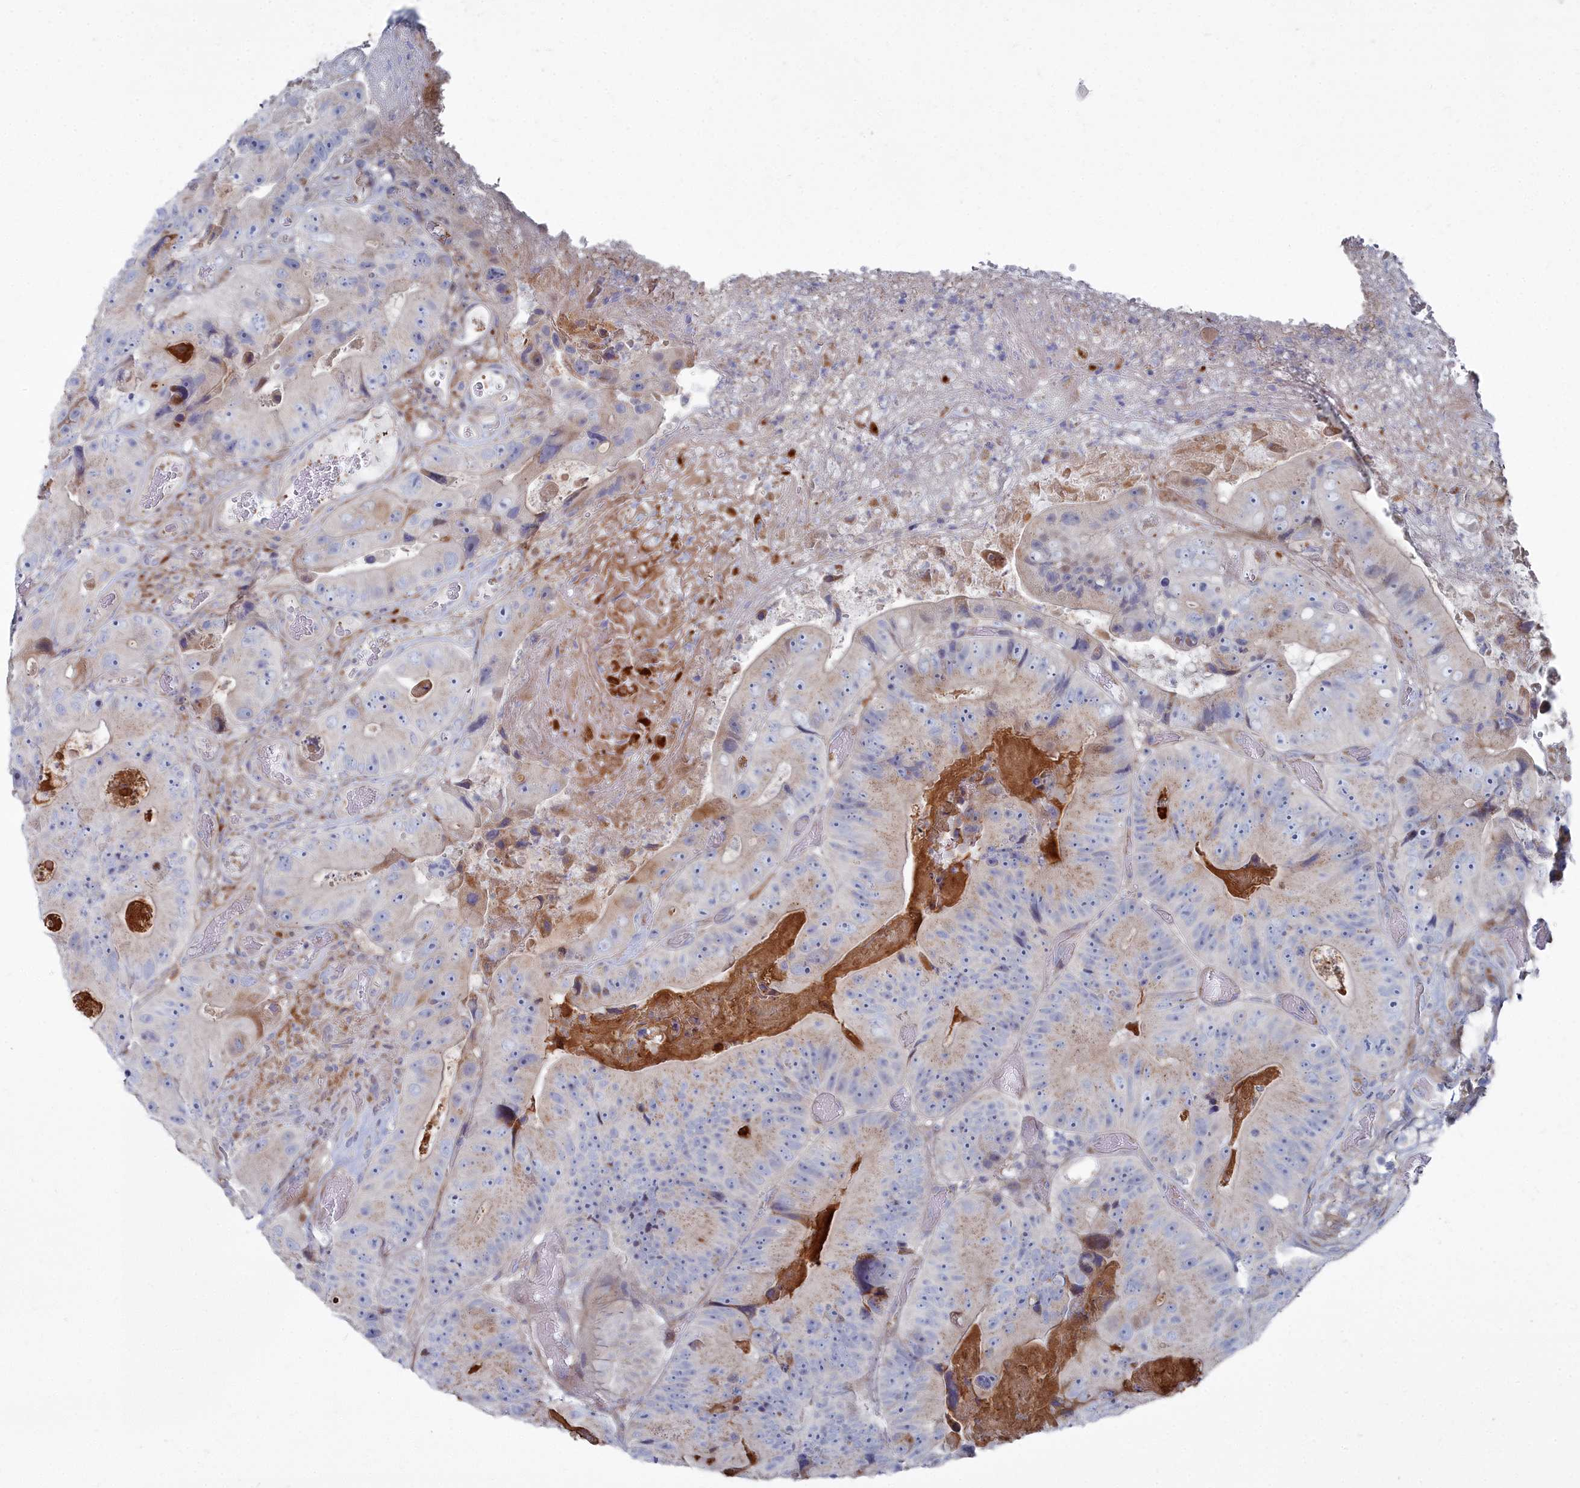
{"staining": {"intensity": "weak", "quantity": "25%-75%", "location": "cytoplasmic/membranous"}, "tissue": "colorectal cancer", "cell_type": "Tumor cells", "image_type": "cancer", "snomed": [{"axis": "morphology", "description": "Adenocarcinoma, NOS"}, {"axis": "topography", "description": "Colon"}], "caption": "Tumor cells display low levels of weak cytoplasmic/membranous expression in about 25%-75% of cells in adenocarcinoma (colorectal).", "gene": "SHISAL2A", "patient": {"sex": "female", "age": 86}}